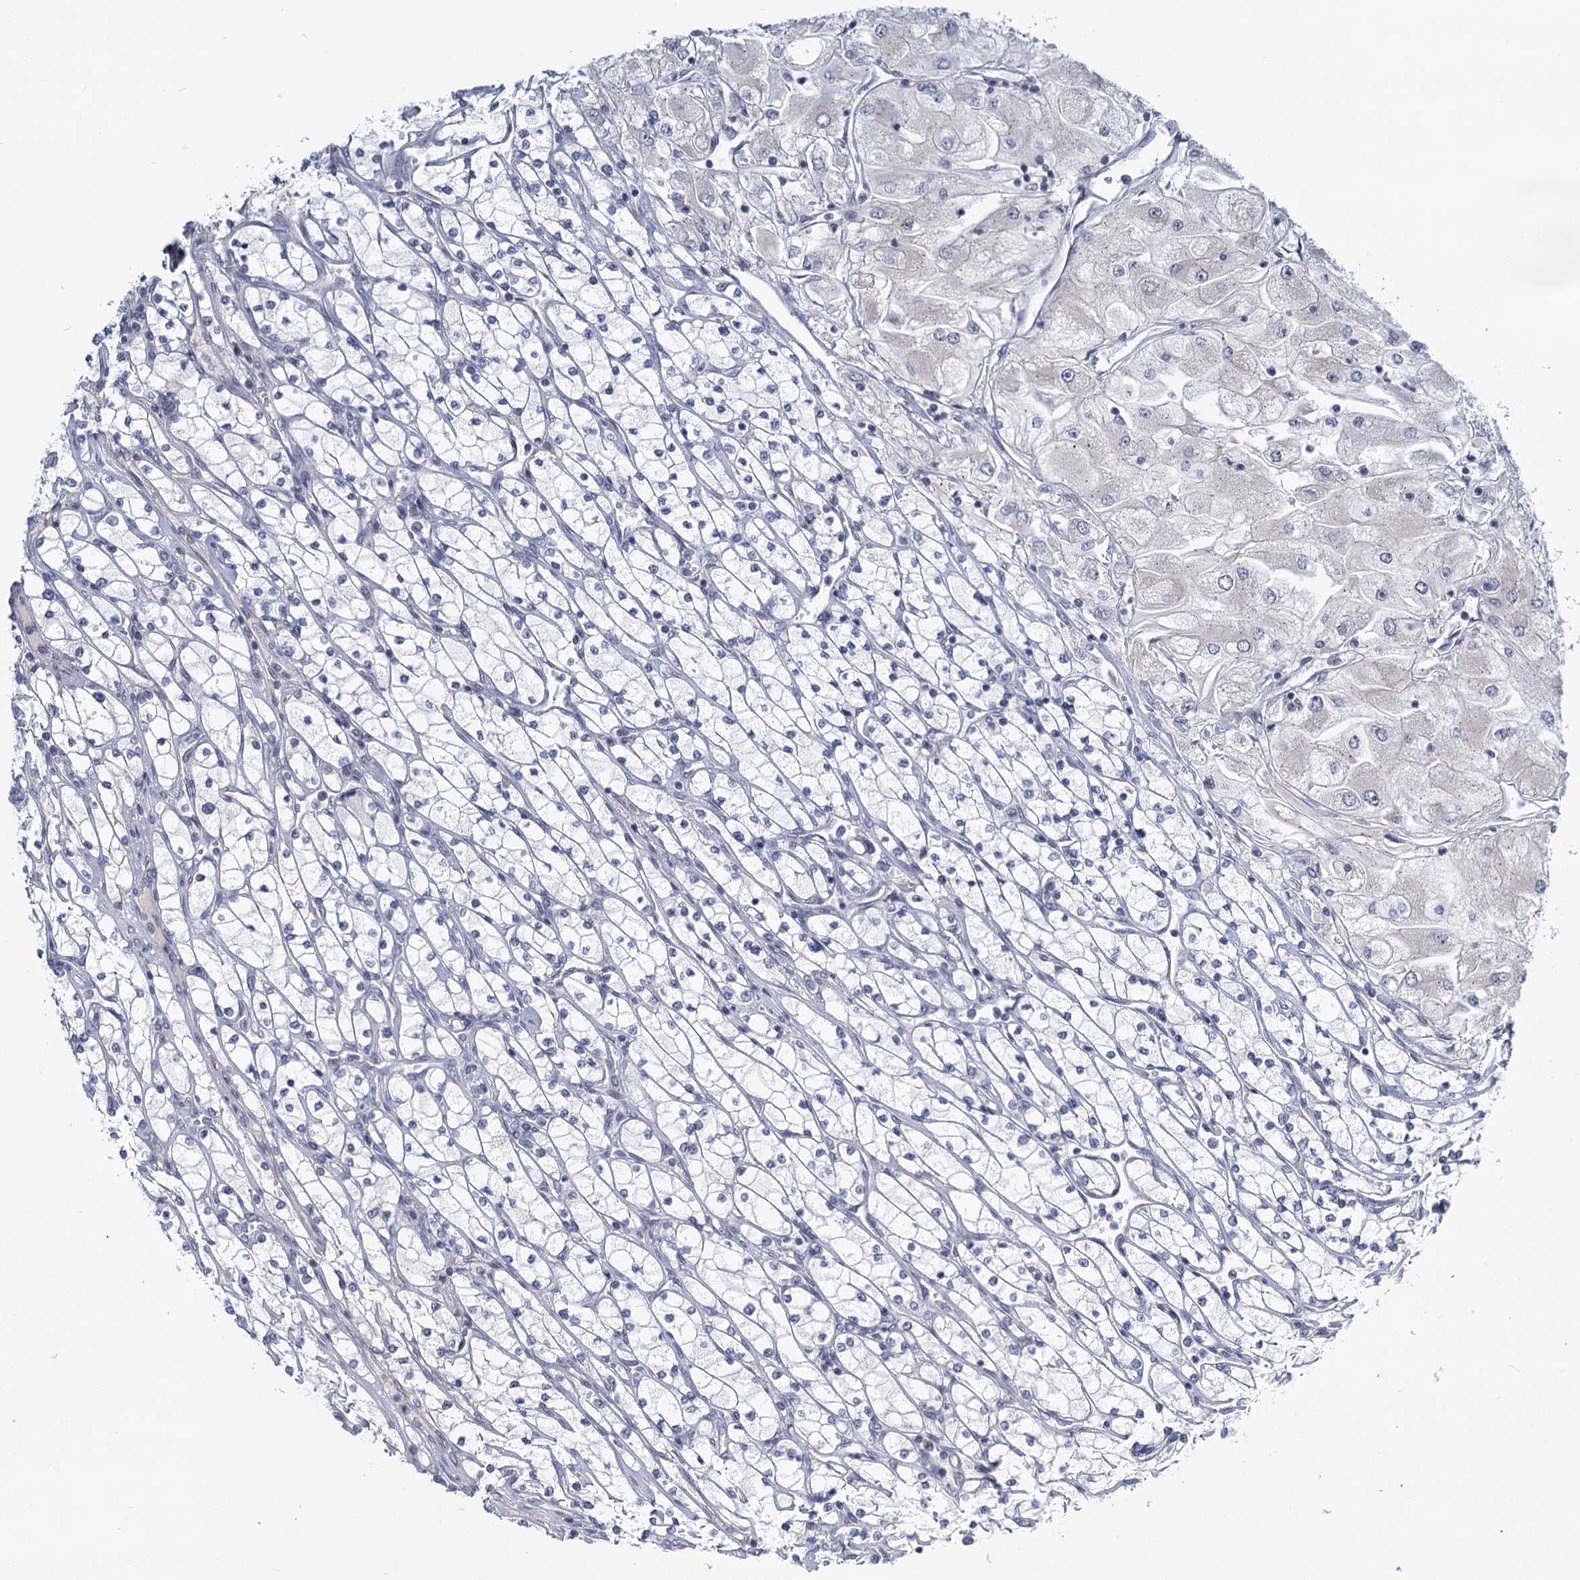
{"staining": {"intensity": "negative", "quantity": "none", "location": "none"}, "tissue": "renal cancer", "cell_type": "Tumor cells", "image_type": "cancer", "snomed": [{"axis": "morphology", "description": "Adenocarcinoma, NOS"}, {"axis": "topography", "description": "Kidney"}], "caption": "A histopathology image of human renal cancer (adenocarcinoma) is negative for staining in tumor cells. (DAB (3,3'-diaminobenzidine) IHC with hematoxylin counter stain).", "gene": "STAP1", "patient": {"sex": "male", "age": 80}}